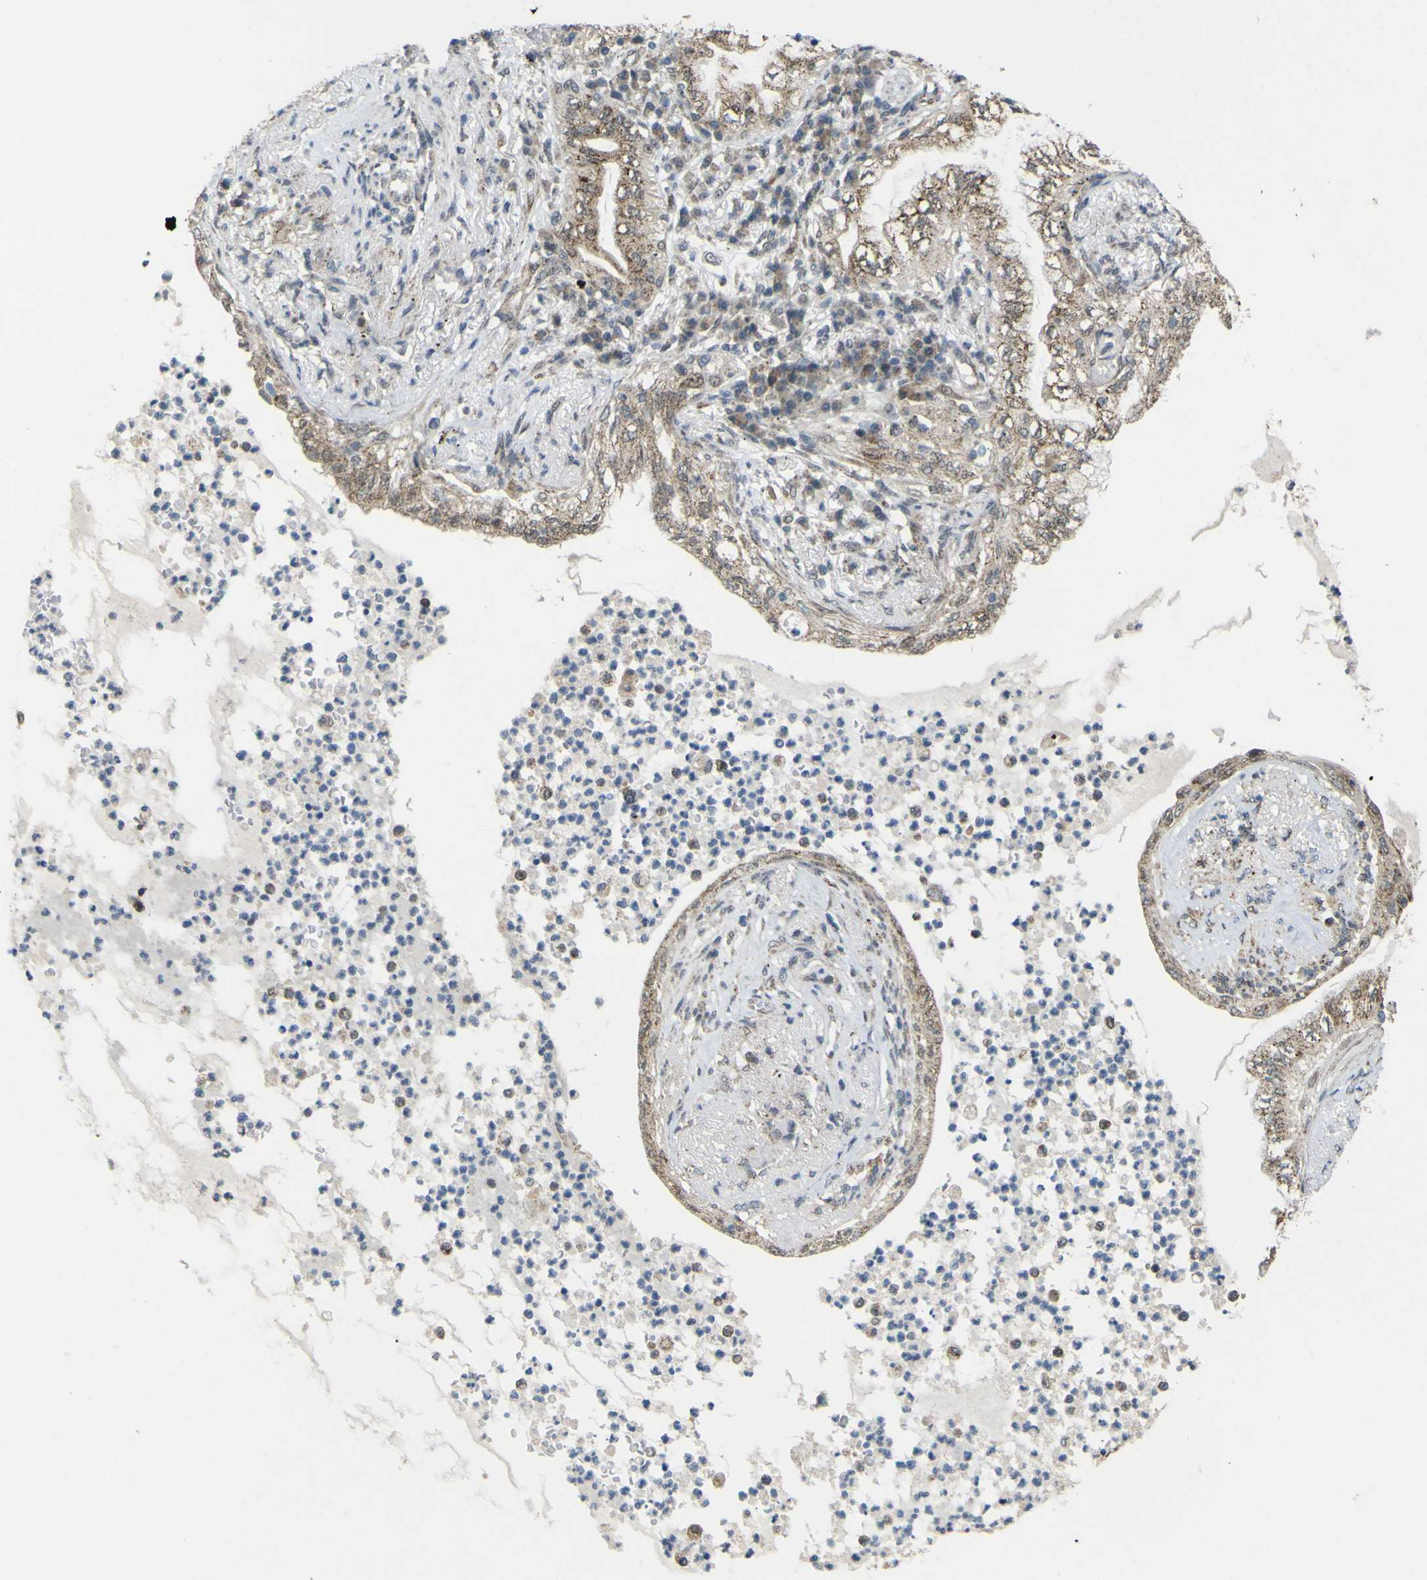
{"staining": {"intensity": "moderate", "quantity": ">75%", "location": "cytoplasmic/membranous"}, "tissue": "lung cancer", "cell_type": "Tumor cells", "image_type": "cancer", "snomed": [{"axis": "morphology", "description": "Normal tissue, NOS"}, {"axis": "morphology", "description": "Adenocarcinoma, NOS"}, {"axis": "topography", "description": "Bronchus"}, {"axis": "topography", "description": "Lung"}], "caption": "Immunohistochemical staining of human adenocarcinoma (lung) displays medium levels of moderate cytoplasmic/membranous protein expression in approximately >75% of tumor cells. (IHC, brightfield microscopy, high magnification).", "gene": "ACBD5", "patient": {"sex": "female", "age": 70}}